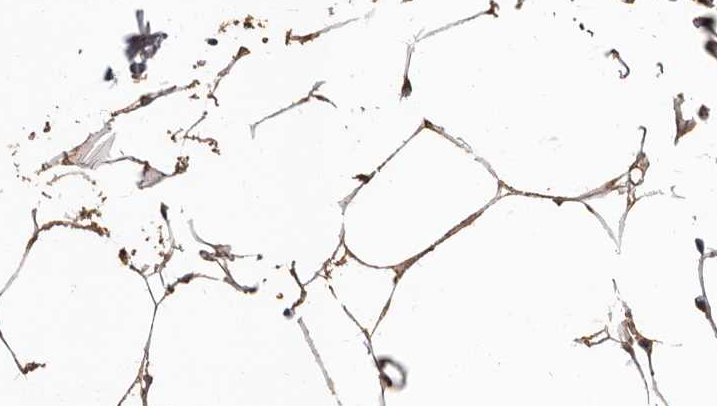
{"staining": {"intensity": "moderate", "quantity": ">75%", "location": "cytoplasmic/membranous"}, "tissue": "adipose tissue", "cell_type": "Adipocytes", "image_type": "normal", "snomed": [{"axis": "morphology", "description": "Normal tissue, NOS"}, {"axis": "morphology", "description": "Fibrosis, NOS"}, {"axis": "topography", "description": "Breast"}, {"axis": "topography", "description": "Adipose tissue"}], "caption": "Brown immunohistochemical staining in benign human adipose tissue shows moderate cytoplasmic/membranous expression in approximately >75% of adipocytes.", "gene": "INAVA", "patient": {"sex": "female", "age": 39}}